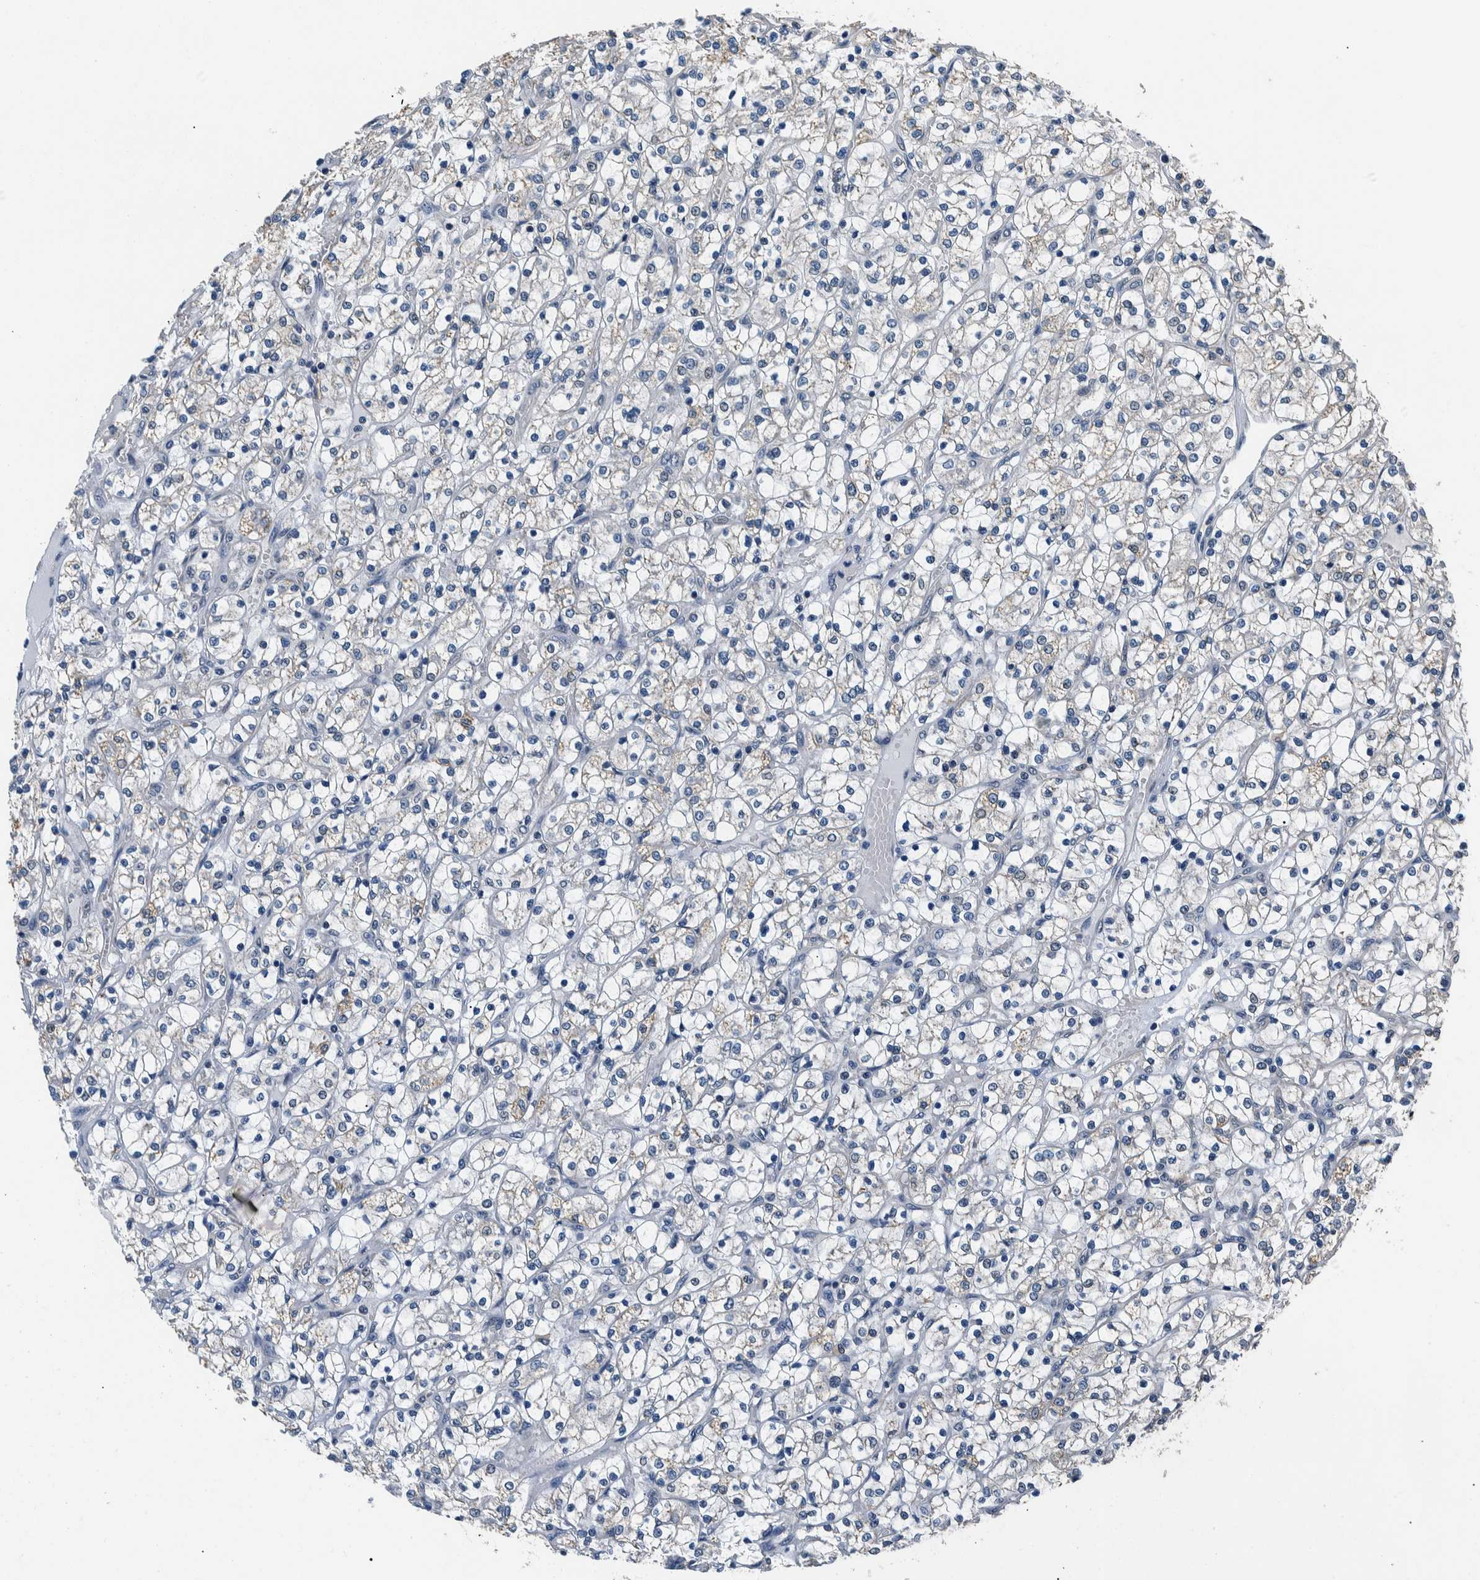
{"staining": {"intensity": "negative", "quantity": "none", "location": "none"}, "tissue": "renal cancer", "cell_type": "Tumor cells", "image_type": "cancer", "snomed": [{"axis": "morphology", "description": "Adenocarcinoma, NOS"}, {"axis": "topography", "description": "Kidney"}], "caption": "Tumor cells show no significant expression in renal cancer.", "gene": "NIBAN2", "patient": {"sex": "female", "age": 69}}